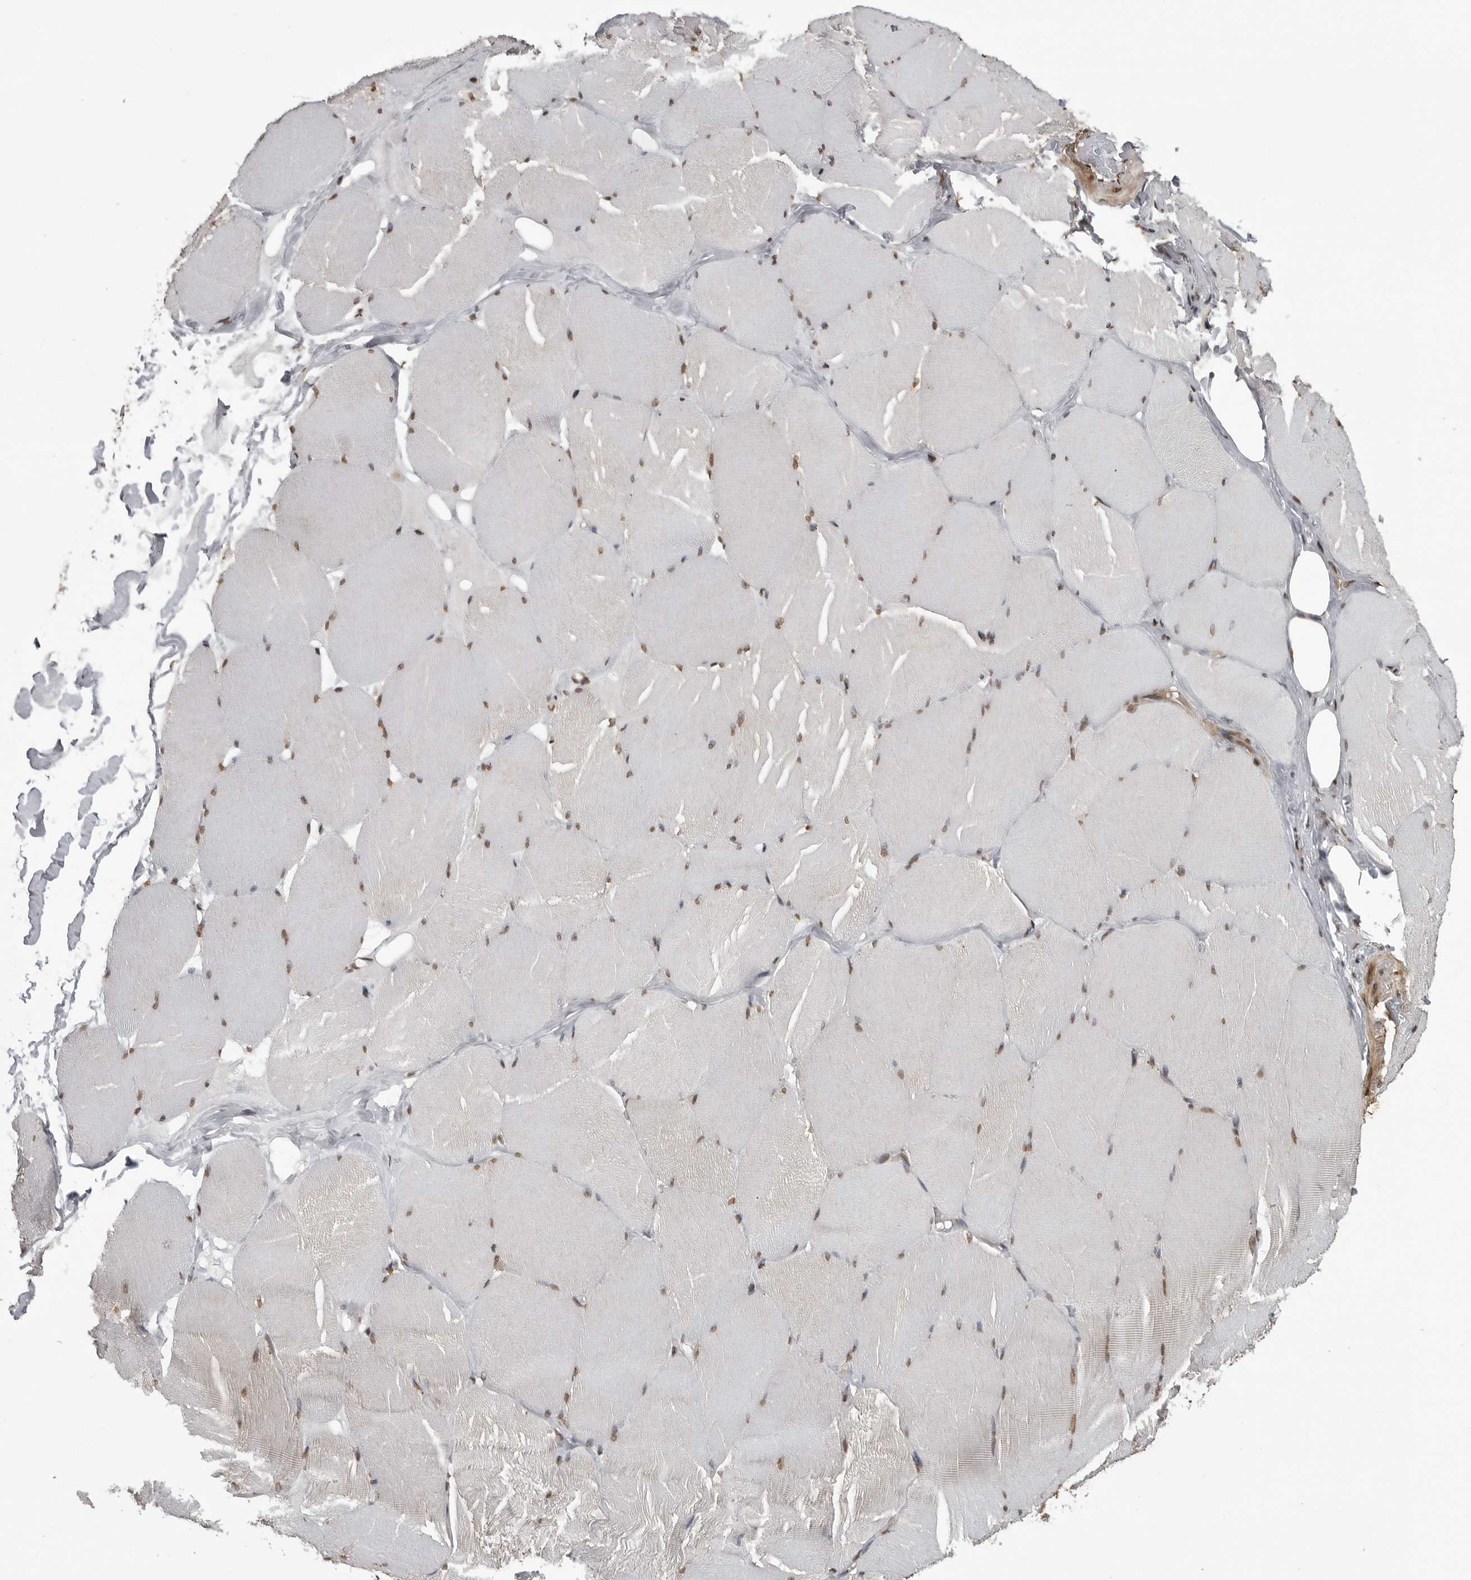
{"staining": {"intensity": "moderate", "quantity": "25%-75%", "location": "nuclear"}, "tissue": "skeletal muscle", "cell_type": "Myocytes", "image_type": "normal", "snomed": [{"axis": "morphology", "description": "Normal tissue, NOS"}, {"axis": "topography", "description": "Skin"}, {"axis": "topography", "description": "Skeletal muscle"}], "caption": "Protein expression analysis of benign skeletal muscle exhibits moderate nuclear staining in approximately 25%-75% of myocytes. (brown staining indicates protein expression, while blue staining denotes nuclei).", "gene": "SMAD2", "patient": {"sex": "male", "age": 83}}